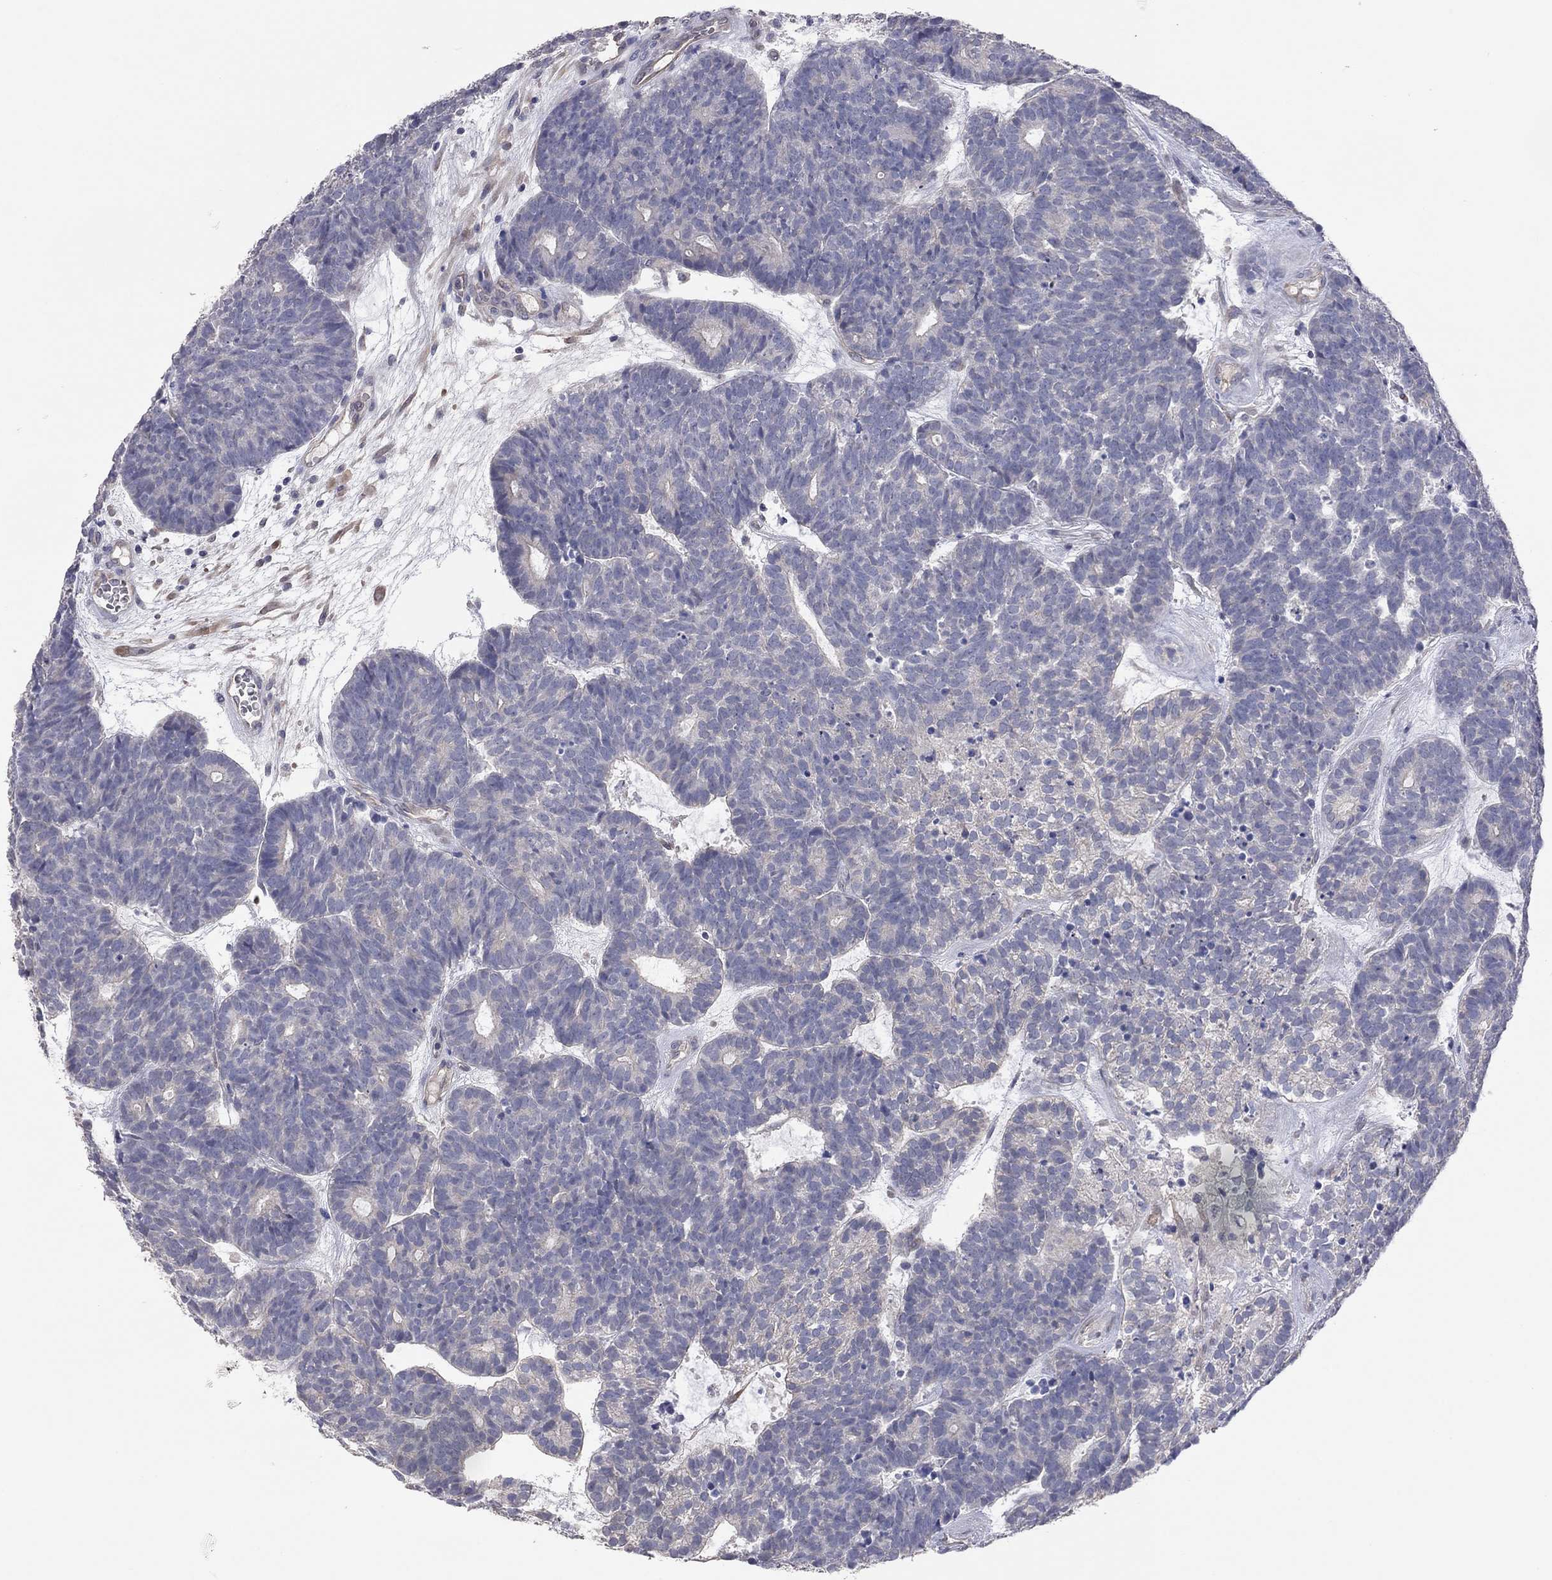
{"staining": {"intensity": "negative", "quantity": "none", "location": "none"}, "tissue": "head and neck cancer", "cell_type": "Tumor cells", "image_type": "cancer", "snomed": [{"axis": "morphology", "description": "Adenocarcinoma, NOS"}, {"axis": "topography", "description": "Head-Neck"}], "caption": "Immunohistochemistry (IHC) image of neoplastic tissue: head and neck cancer (adenocarcinoma) stained with DAB (3,3'-diaminobenzidine) reveals no significant protein staining in tumor cells.", "gene": "KCNB1", "patient": {"sex": "female", "age": 81}}